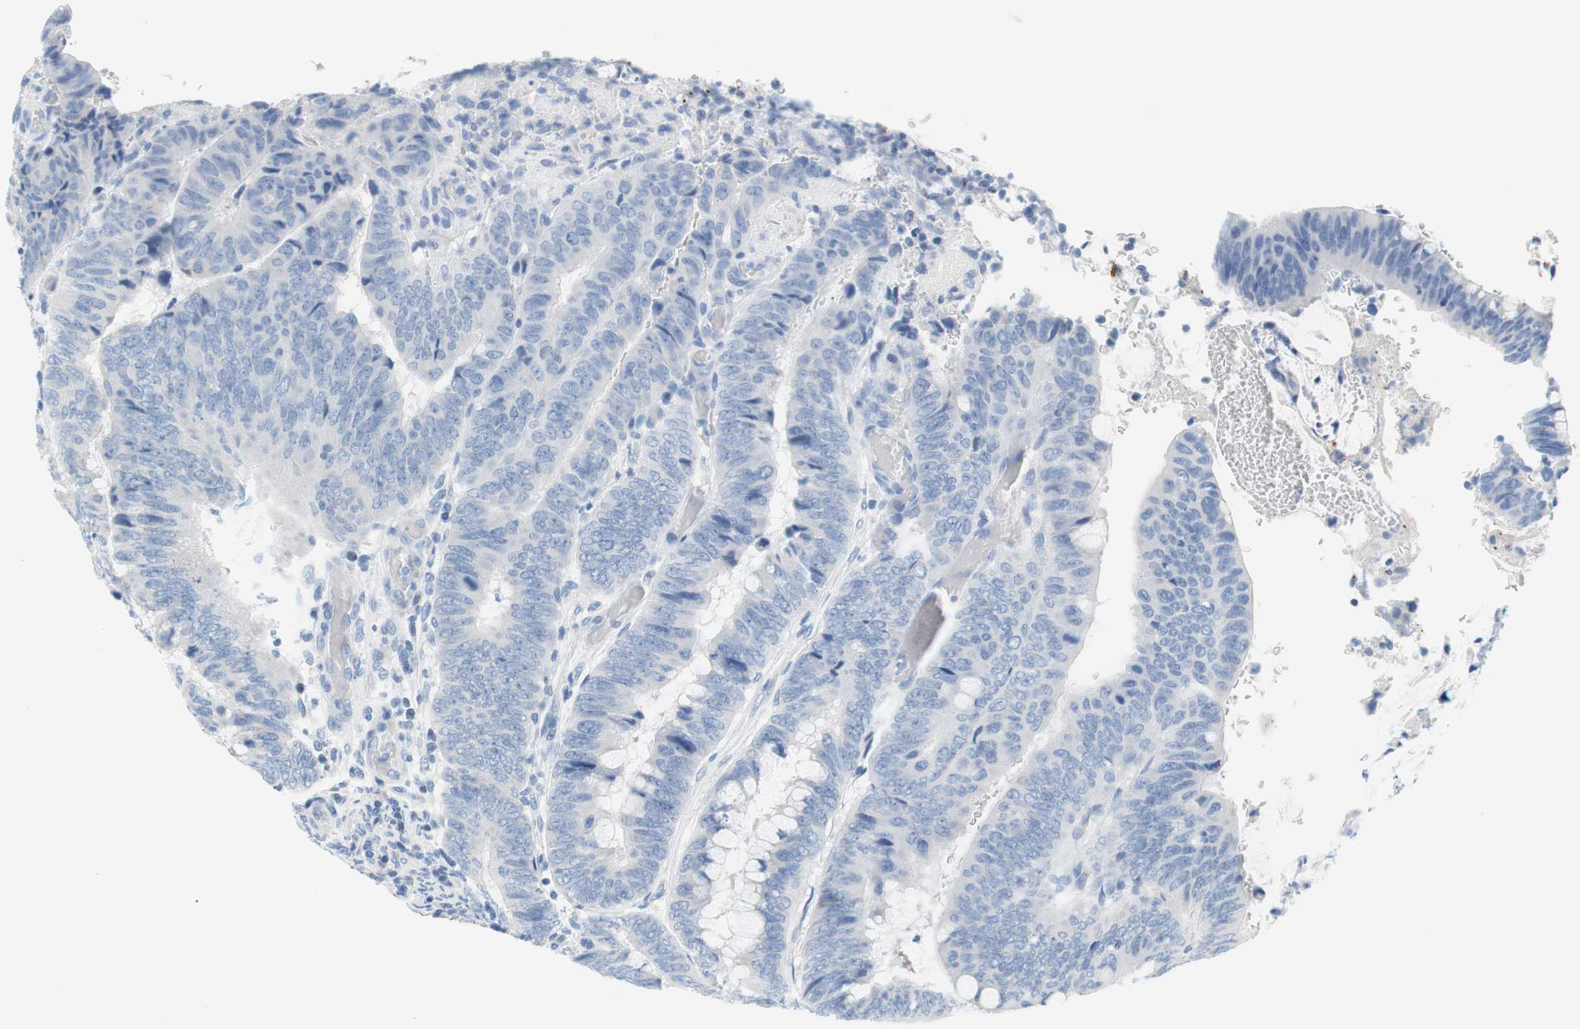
{"staining": {"intensity": "negative", "quantity": "none", "location": "none"}, "tissue": "colorectal cancer", "cell_type": "Tumor cells", "image_type": "cancer", "snomed": [{"axis": "morphology", "description": "Normal tissue, NOS"}, {"axis": "morphology", "description": "Adenocarcinoma, NOS"}, {"axis": "topography", "description": "Rectum"}, {"axis": "topography", "description": "Peripheral nerve tissue"}], "caption": "Tumor cells show no significant protein expression in colorectal adenocarcinoma. (DAB (3,3'-diaminobenzidine) immunohistochemistry with hematoxylin counter stain).", "gene": "MYH1", "patient": {"sex": "male", "age": 92}}